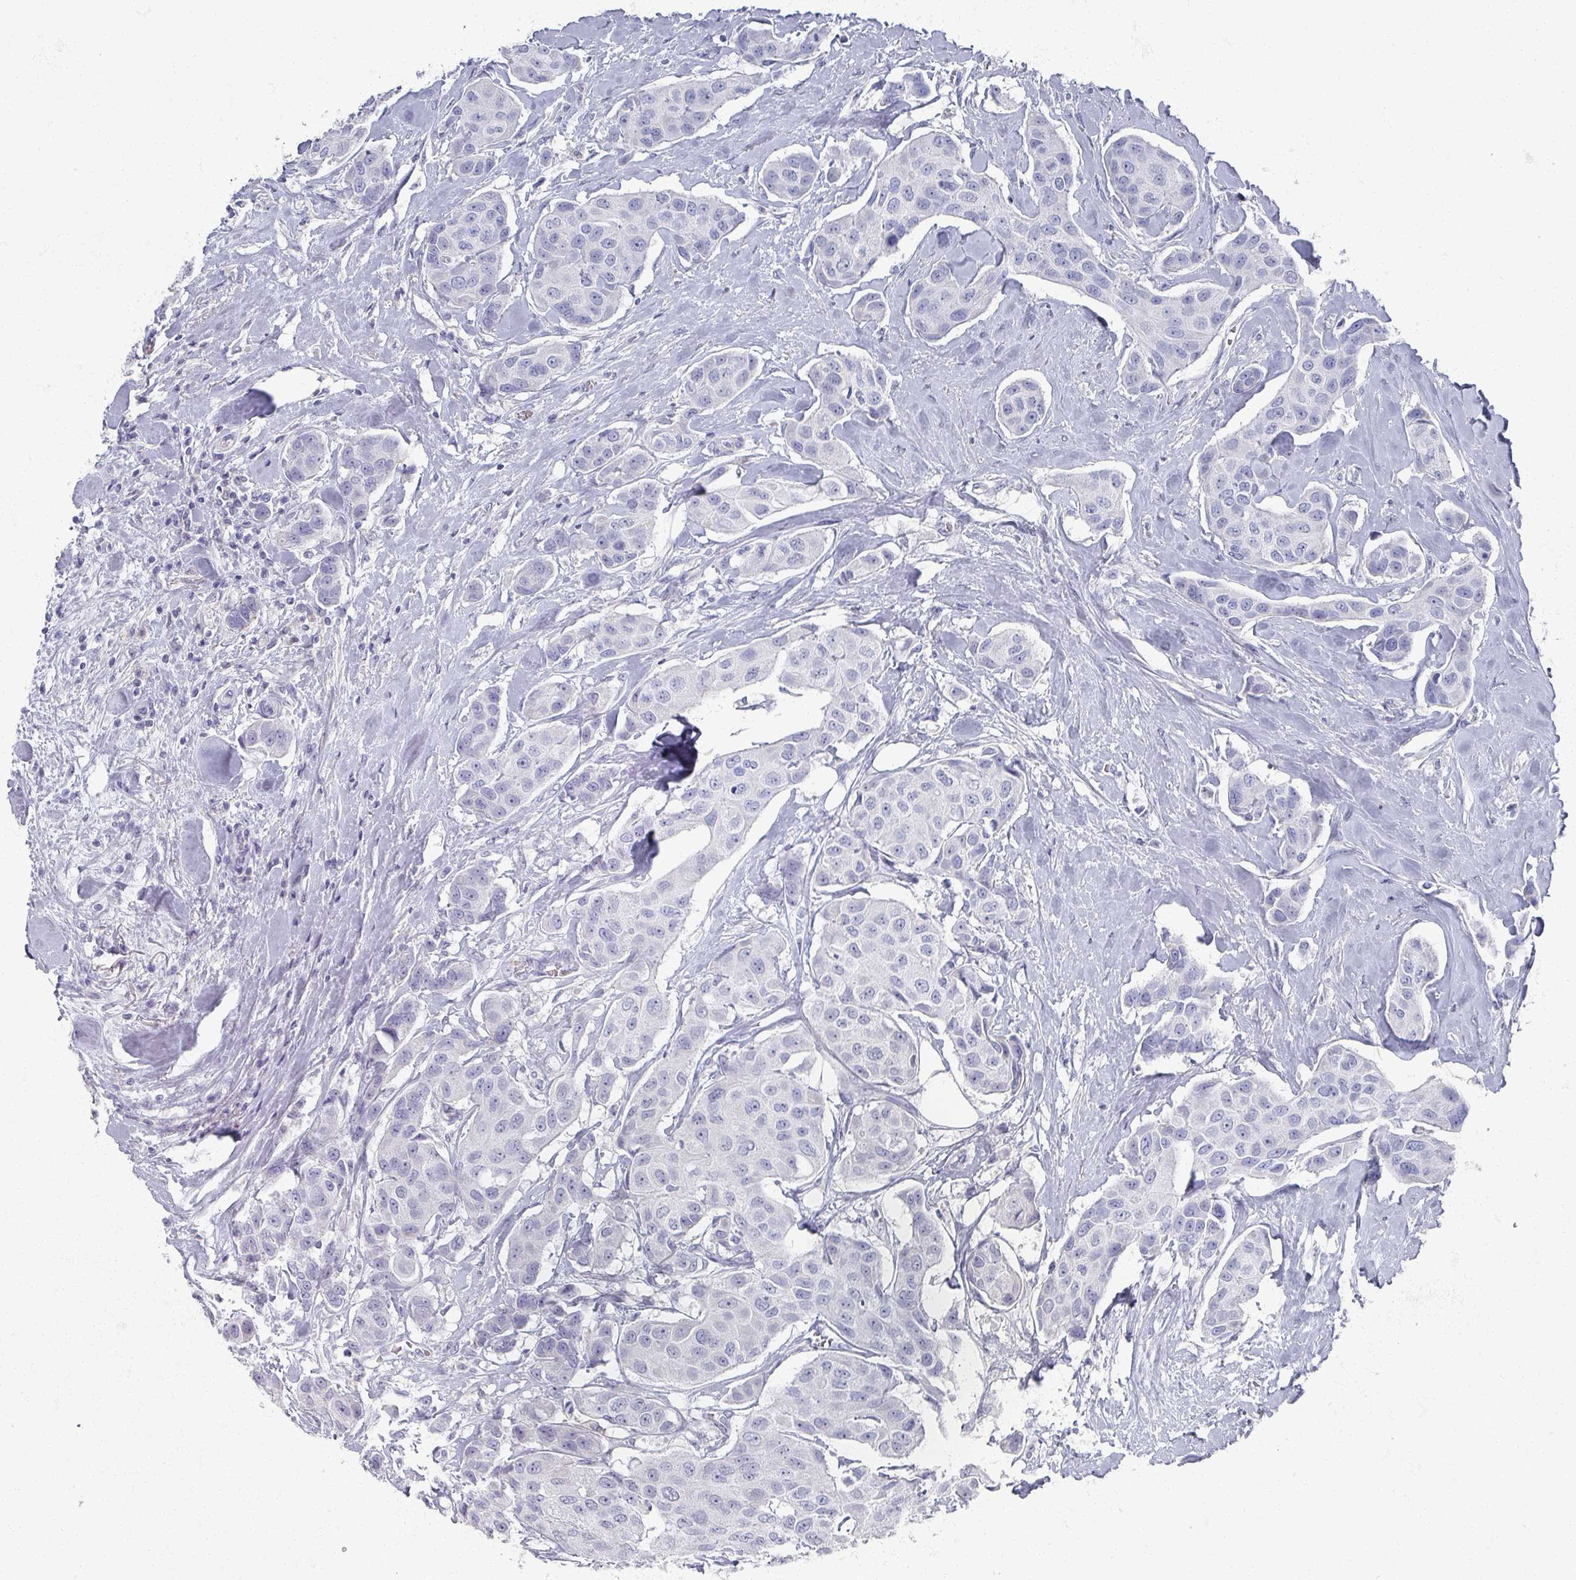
{"staining": {"intensity": "negative", "quantity": "none", "location": "none"}, "tissue": "breast cancer", "cell_type": "Tumor cells", "image_type": "cancer", "snomed": [{"axis": "morphology", "description": "Duct carcinoma"}, {"axis": "topography", "description": "Breast"}, {"axis": "topography", "description": "Lymph node"}], "caption": "Tumor cells are negative for brown protein staining in breast intraductal carcinoma.", "gene": "OMG", "patient": {"sex": "female", "age": 80}}